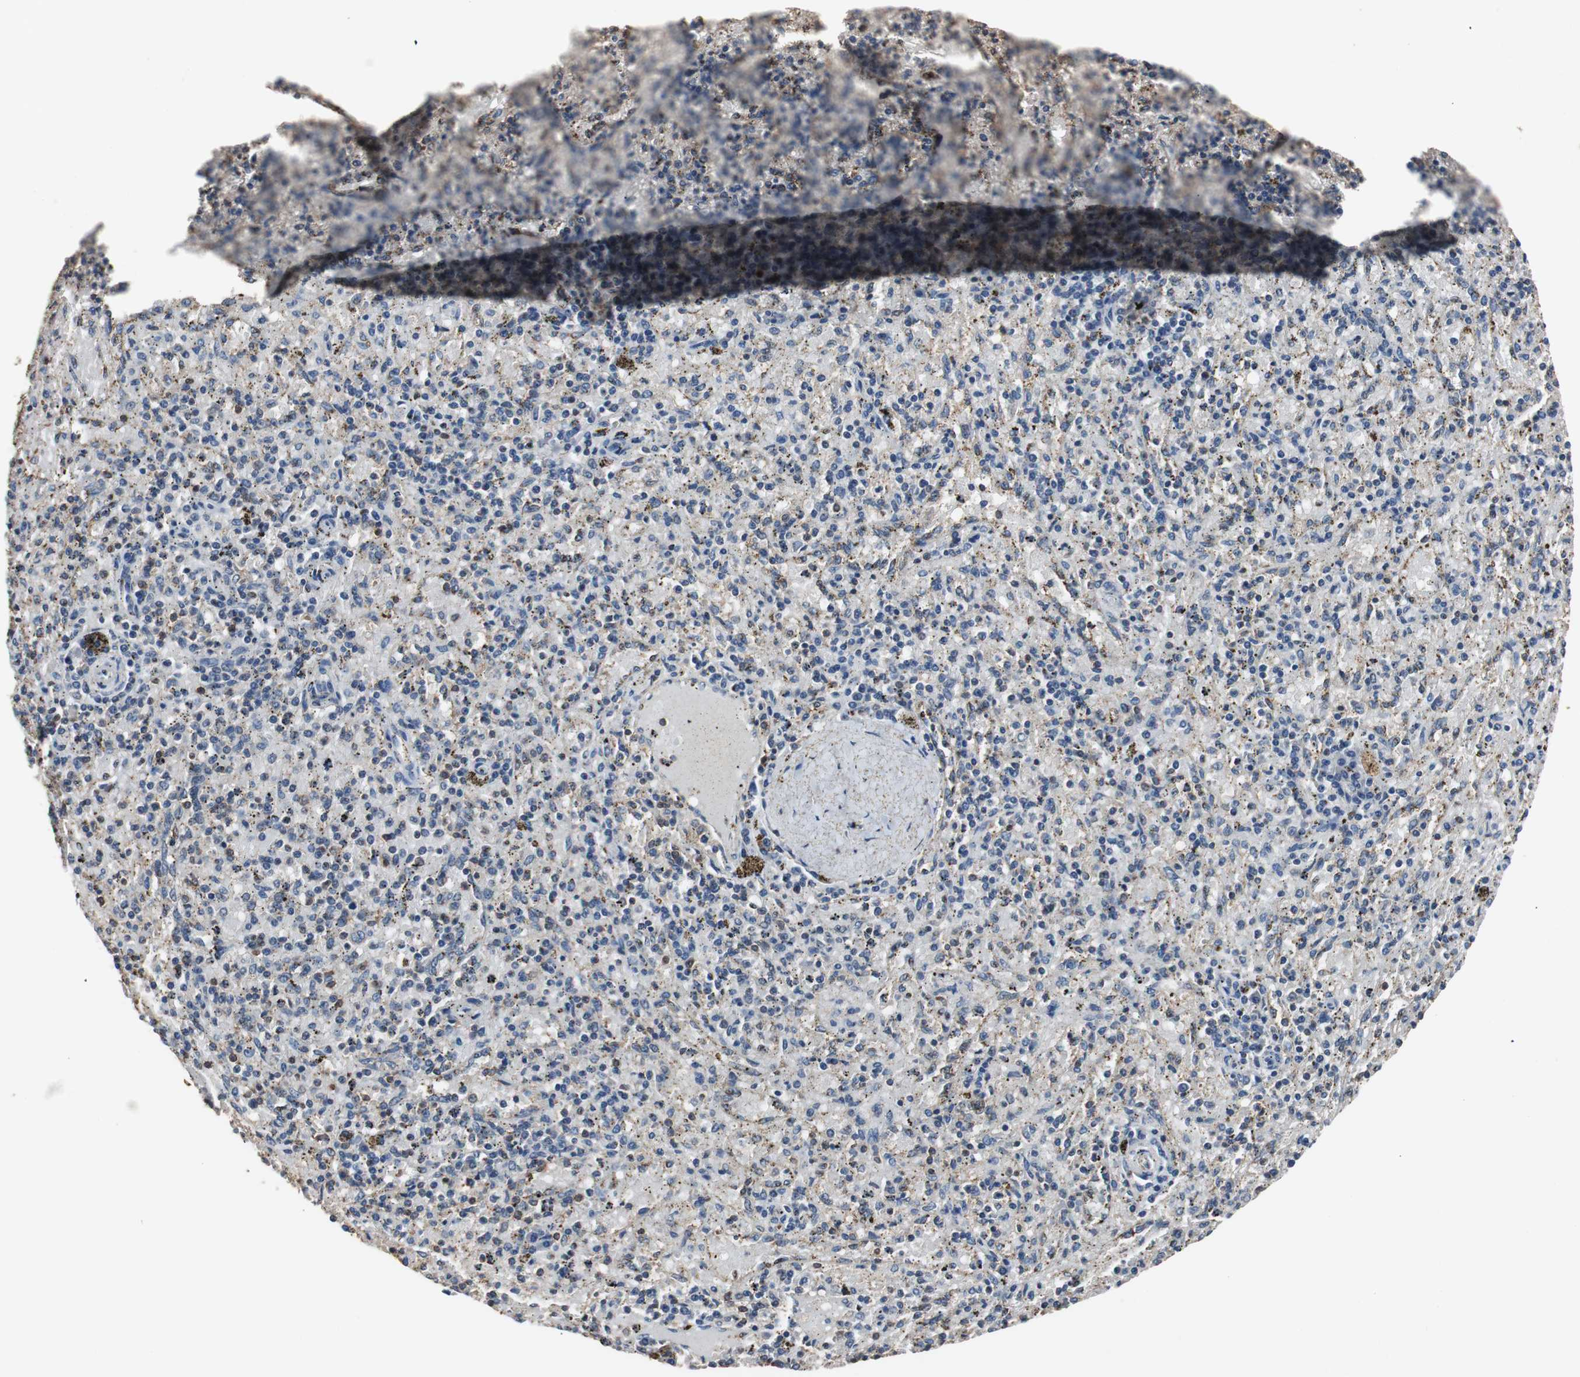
{"staining": {"intensity": "weak", "quantity": "25%-75%", "location": "cytoplasmic/membranous"}, "tissue": "spleen", "cell_type": "Cells in red pulp", "image_type": "normal", "snomed": [{"axis": "morphology", "description": "Normal tissue, NOS"}, {"axis": "topography", "description": "Spleen"}], "caption": "Immunohistochemistry (IHC) staining of normal spleen, which reveals low levels of weak cytoplasmic/membranous expression in about 25%-75% of cells in red pulp indicating weak cytoplasmic/membranous protein staining. The staining was performed using DAB (brown) for protein detection and nuclei were counterstained in hematoxylin (blue).", "gene": "TNFRSF14", "patient": {"sex": "female", "age": 43}}